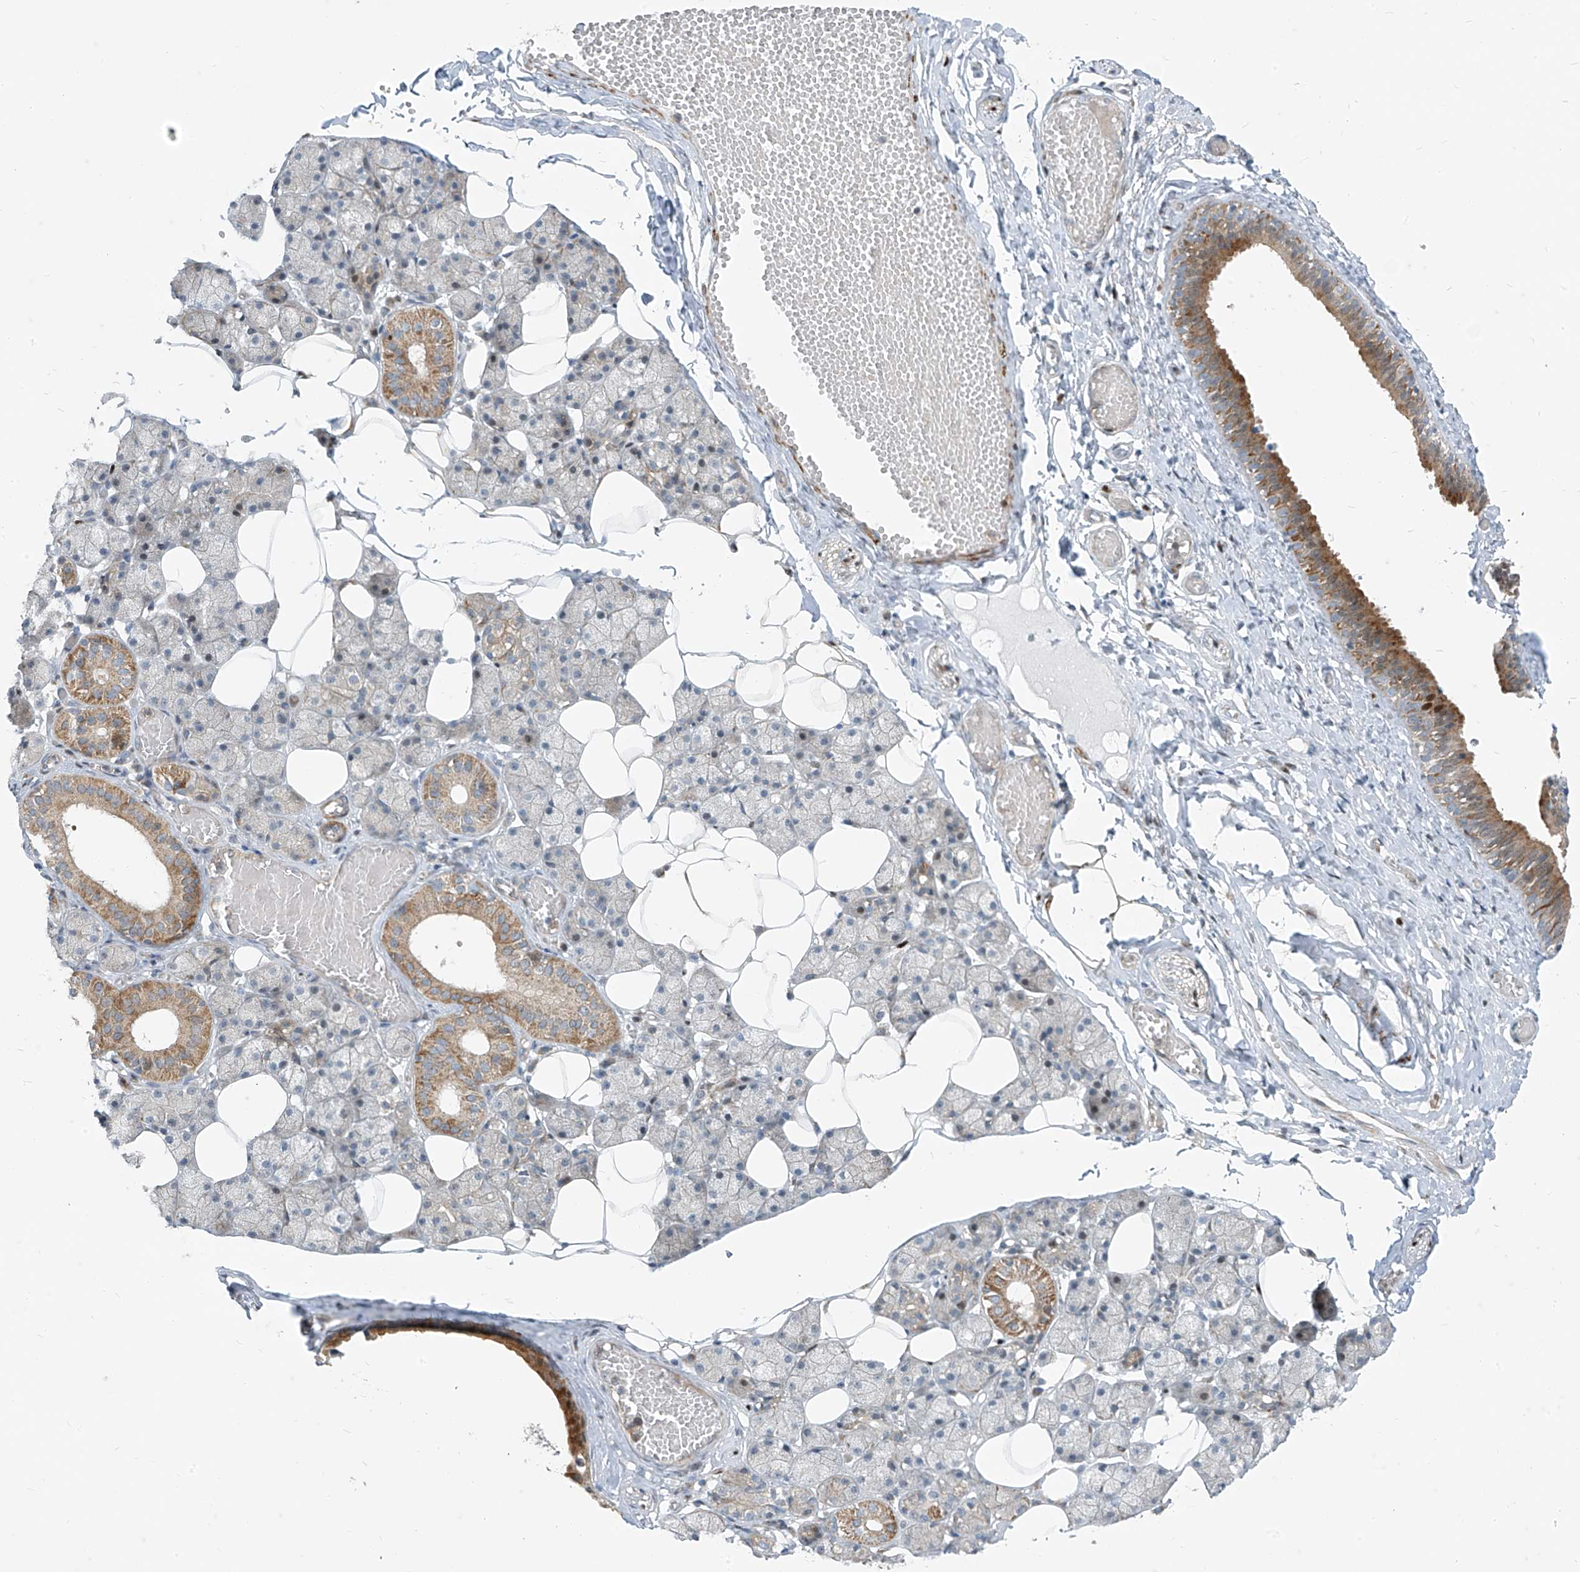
{"staining": {"intensity": "strong", "quantity": "<25%", "location": "cytoplasmic/membranous"}, "tissue": "salivary gland", "cell_type": "Glandular cells", "image_type": "normal", "snomed": [{"axis": "morphology", "description": "Normal tissue, NOS"}, {"axis": "topography", "description": "Salivary gland"}], "caption": "Immunohistochemistry (IHC) photomicrograph of benign salivary gland: salivary gland stained using IHC exhibits medium levels of strong protein expression localized specifically in the cytoplasmic/membranous of glandular cells, appearing as a cytoplasmic/membranous brown color.", "gene": "PPCS", "patient": {"sex": "female", "age": 33}}